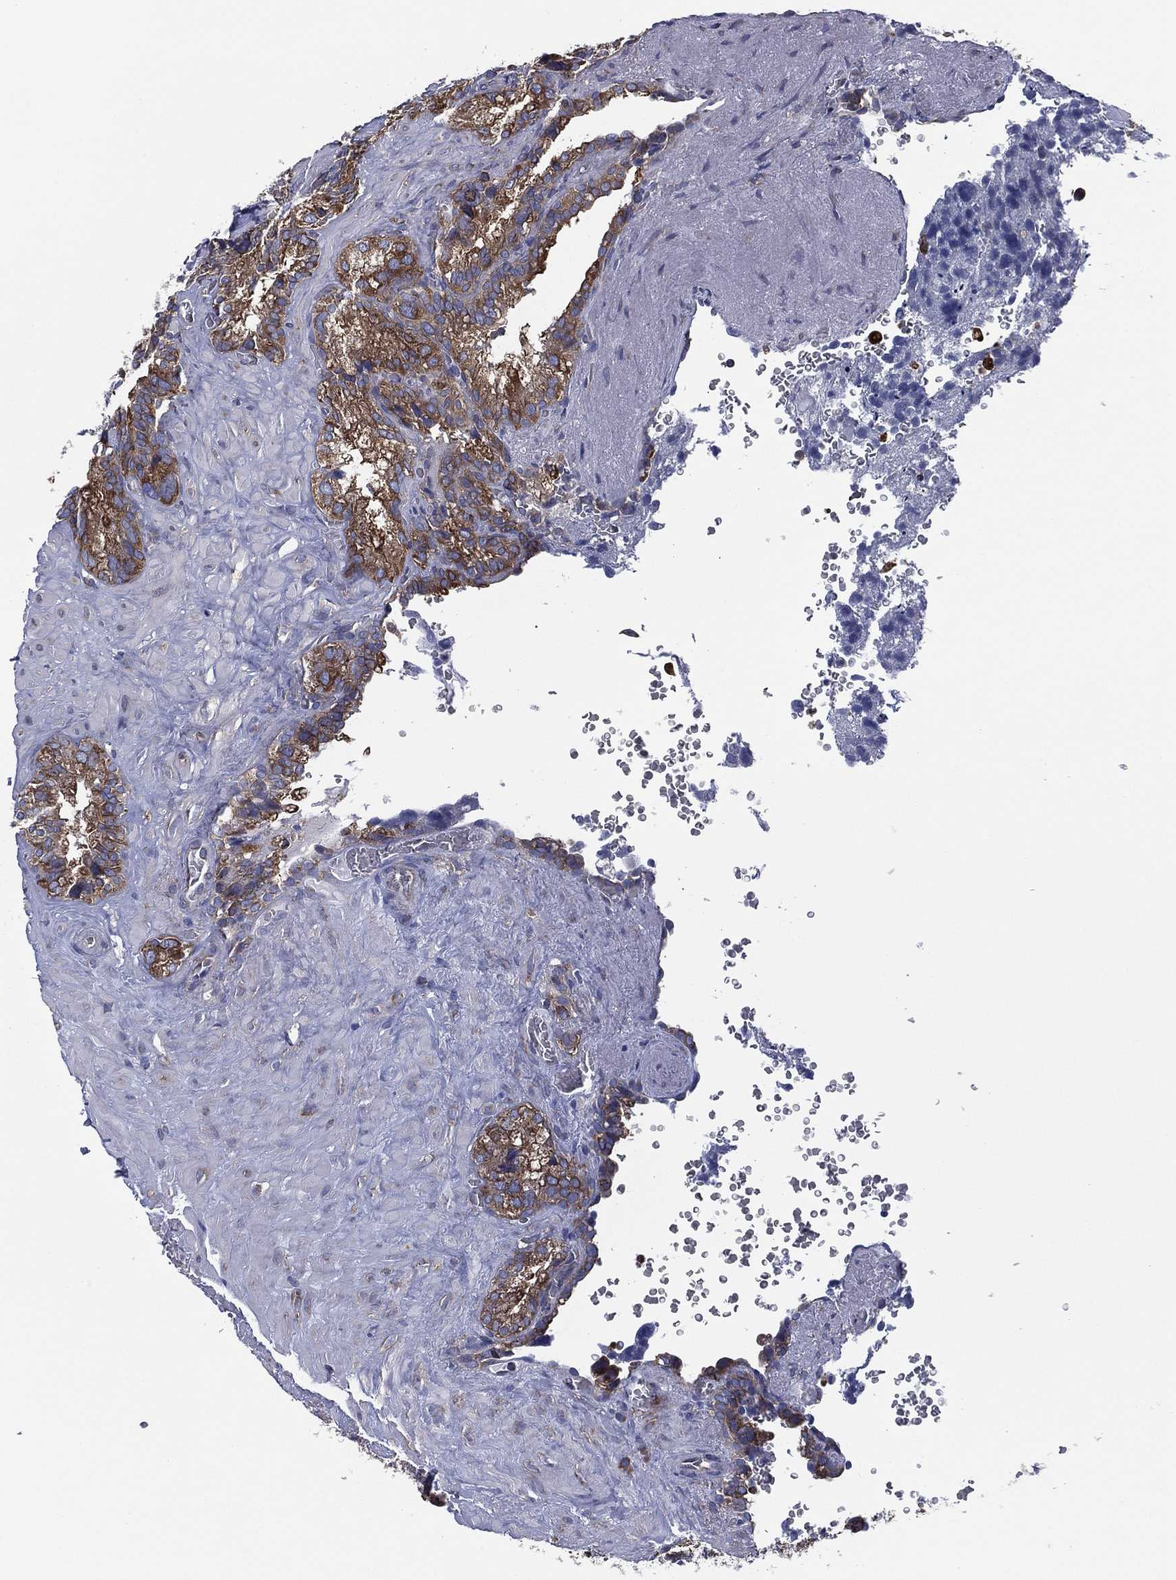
{"staining": {"intensity": "strong", "quantity": ">75%", "location": "cytoplasmic/membranous"}, "tissue": "seminal vesicle", "cell_type": "Glandular cells", "image_type": "normal", "snomed": [{"axis": "morphology", "description": "Normal tissue, NOS"}, {"axis": "topography", "description": "Seminal veicle"}], "caption": "Immunohistochemical staining of unremarkable seminal vesicle demonstrates high levels of strong cytoplasmic/membranous staining in about >75% of glandular cells.", "gene": "FARSA", "patient": {"sex": "male", "age": 72}}